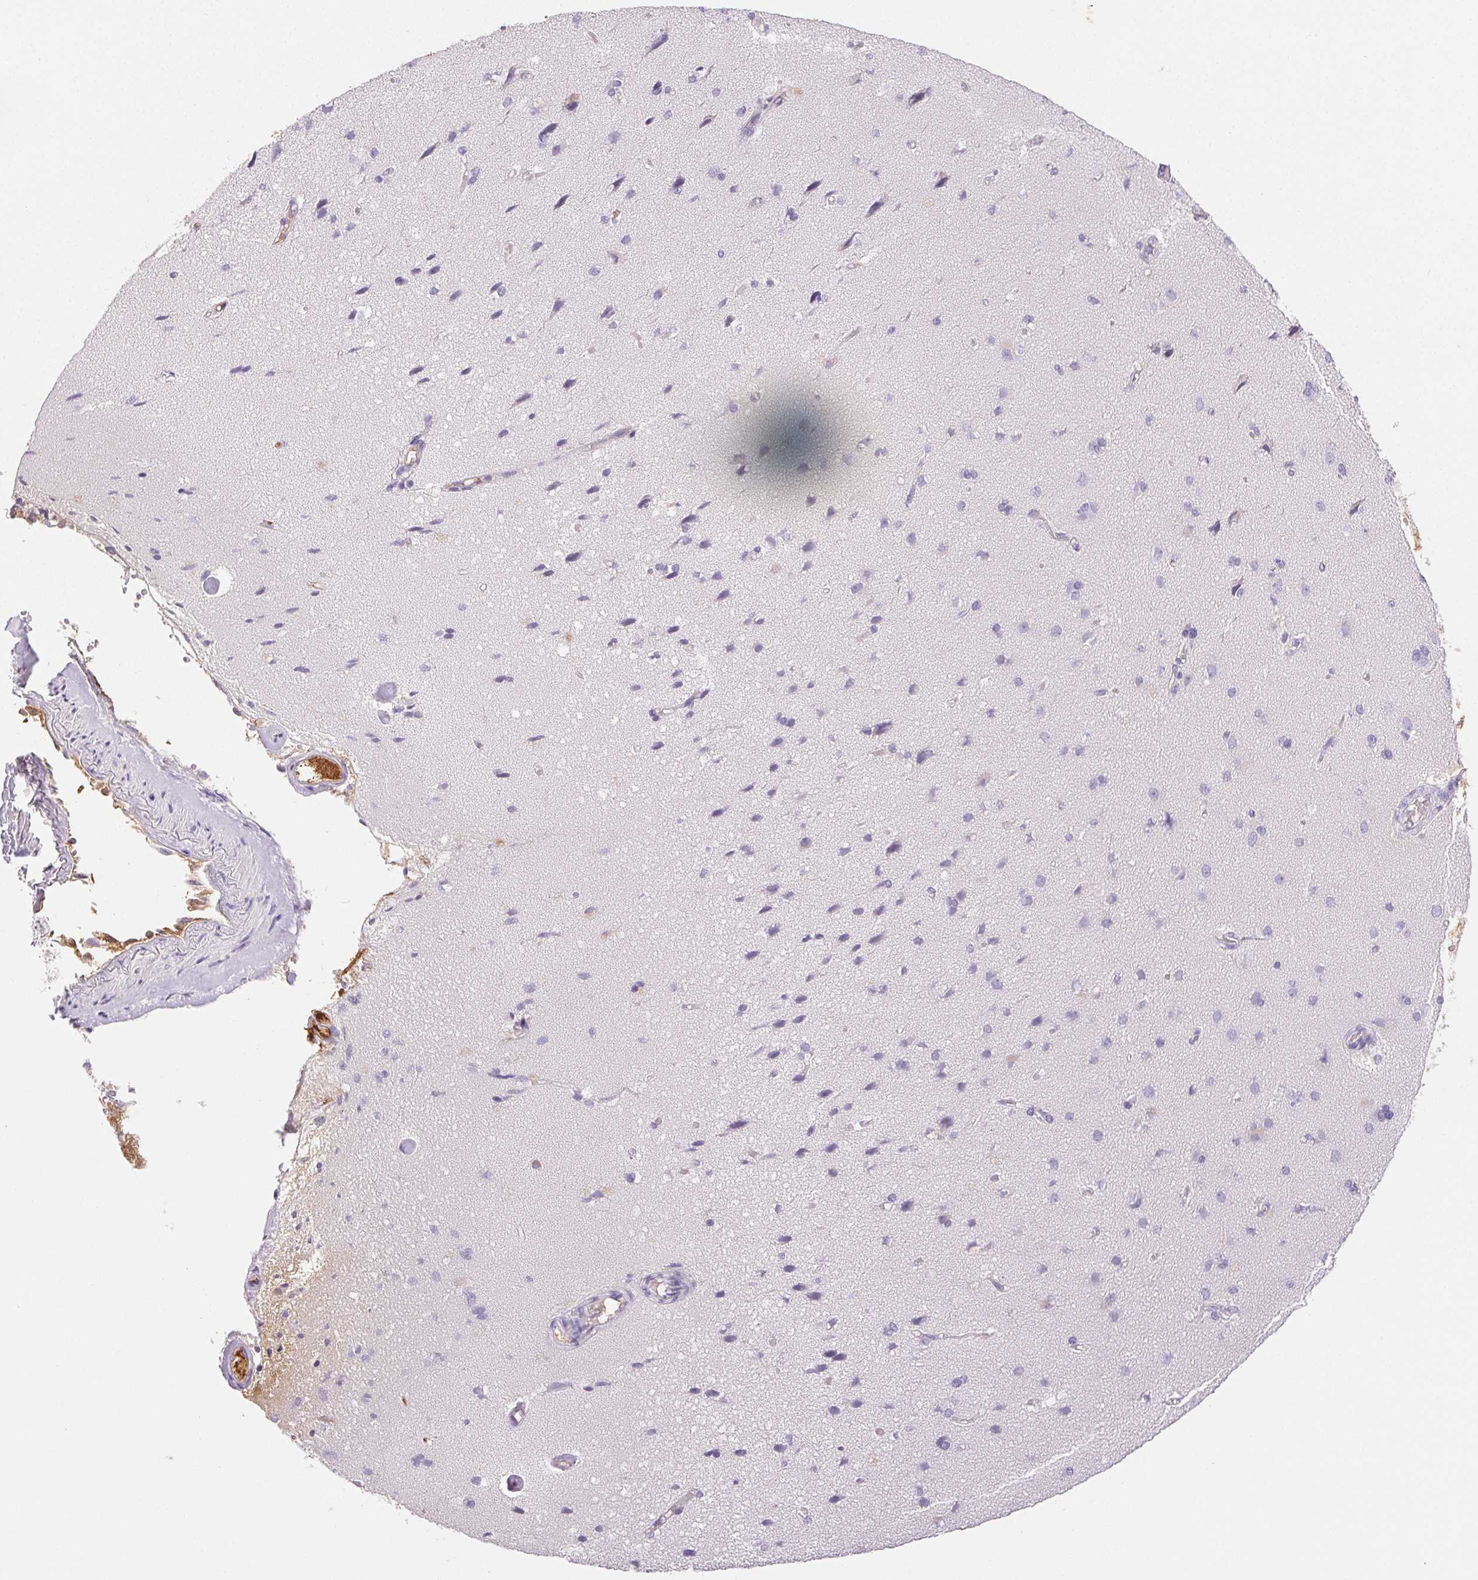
{"staining": {"intensity": "negative", "quantity": "none", "location": "none"}, "tissue": "cerebral cortex", "cell_type": "Endothelial cells", "image_type": "normal", "snomed": [{"axis": "morphology", "description": "Normal tissue, NOS"}, {"axis": "morphology", "description": "Glioma, malignant, High grade"}, {"axis": "topography", "description": "Cerebral cortex"}], "caption": "The photomicrograph reveals no significant positivity in endothelial cells of cerebral cortex.", "gene": "FGA", "patient": {"sex": "male", "age": 71}}